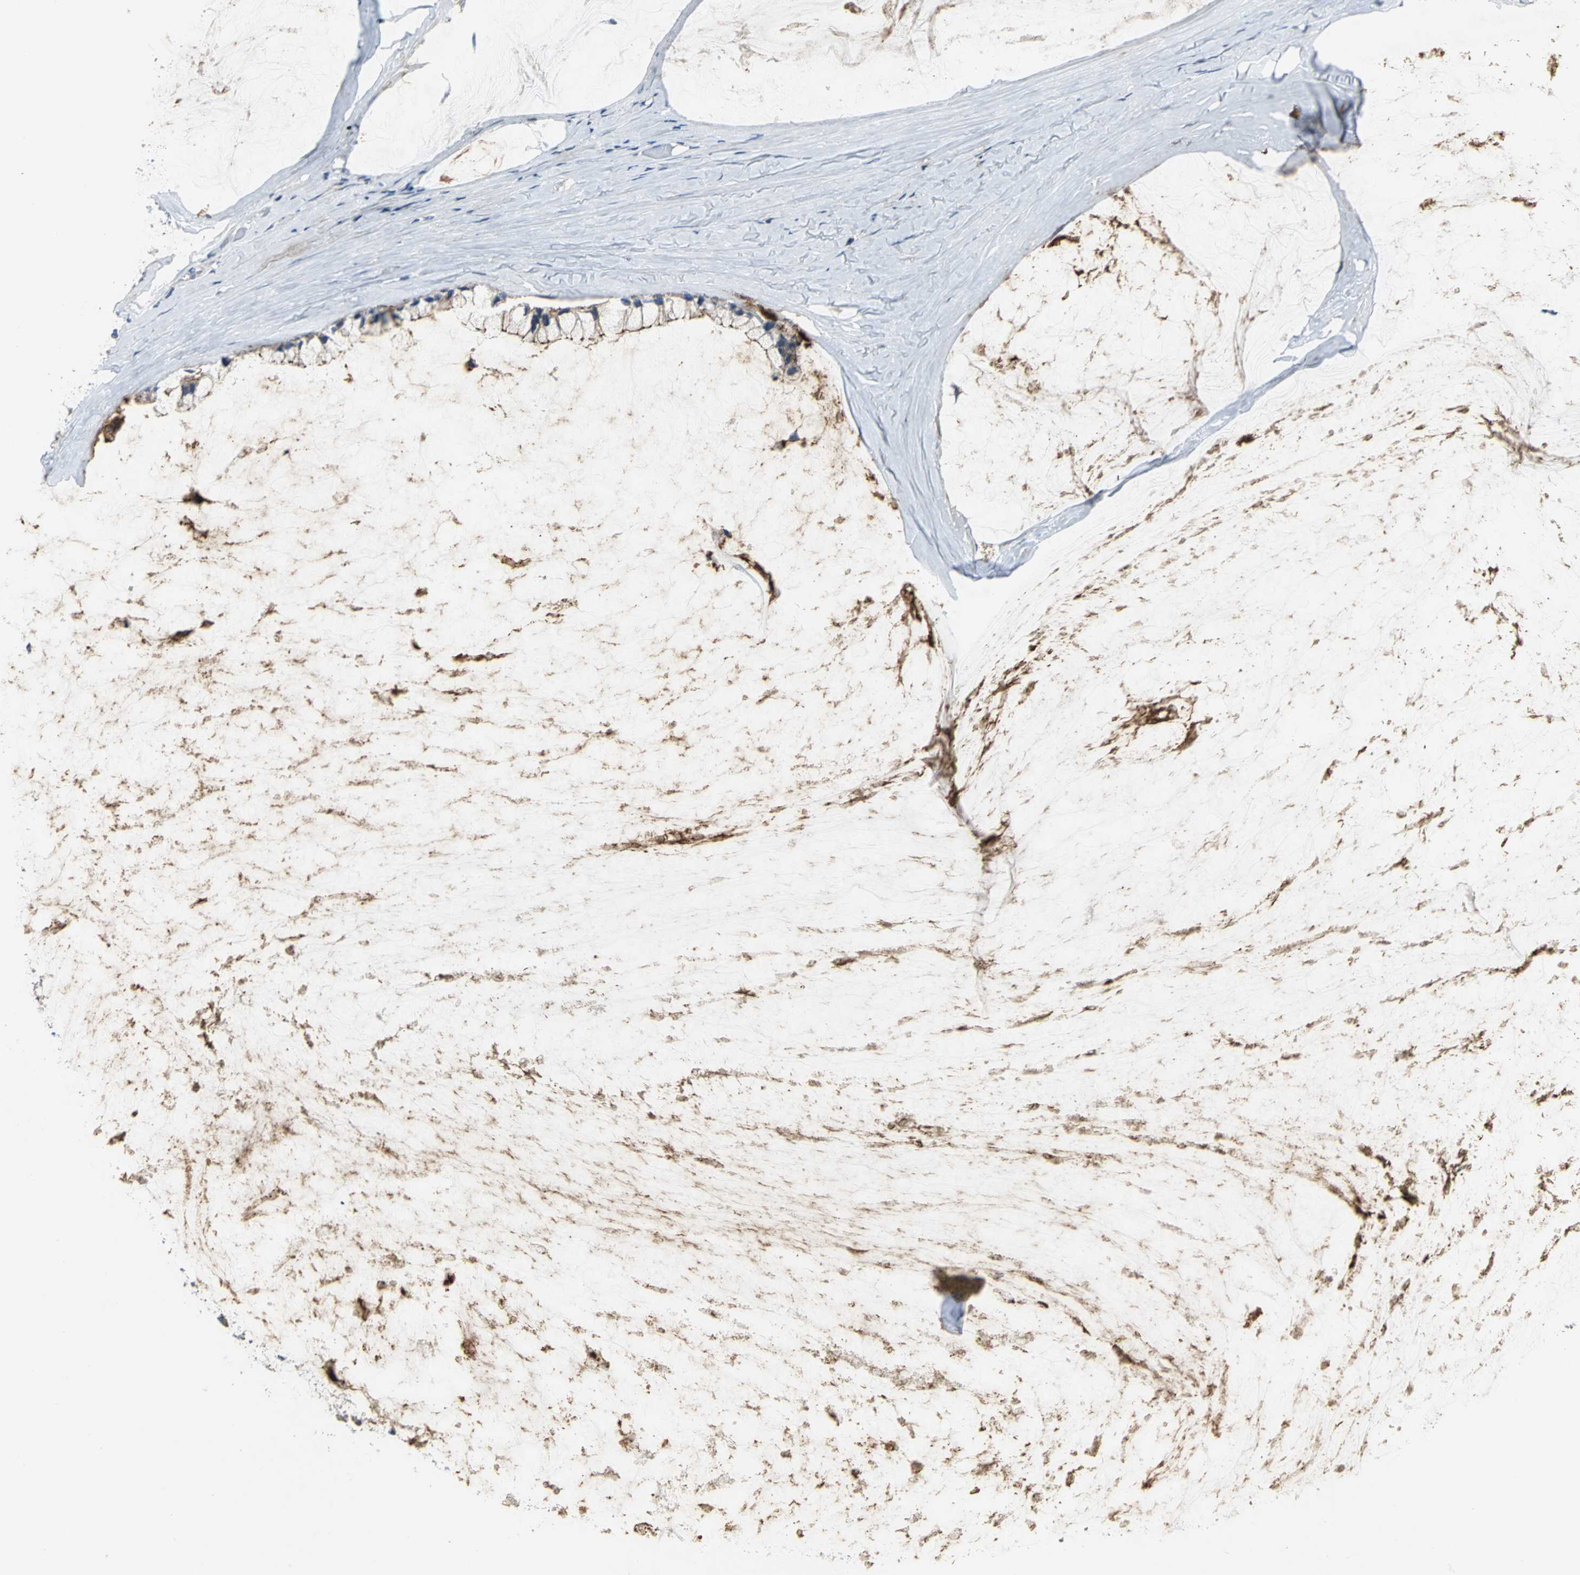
{"staining": {"intensity": "moderate", "quantity": ">75%", "location": "cytoplasmic/membranous"}, "tissue": "ovarian cancer", "cell_type": "Tumor cells", "image_type": "cancer", "snomed": [{"axis": "morphology", "description": "Cystadenocarcinoma, mucinous, NOS"}, {"axis": "topography", "description": "Ovary"}], "caption": "An image of mucinous cystadenocarcinoma (ovarian) stained for a protein reveals moderate cytoplasmic/membranous brown staining in tumor cells. (DAB = brown stain, brightfield microscopy at high magnification).", "gene": "OCLN", "patient": {"sex": "female", "age": 39}}